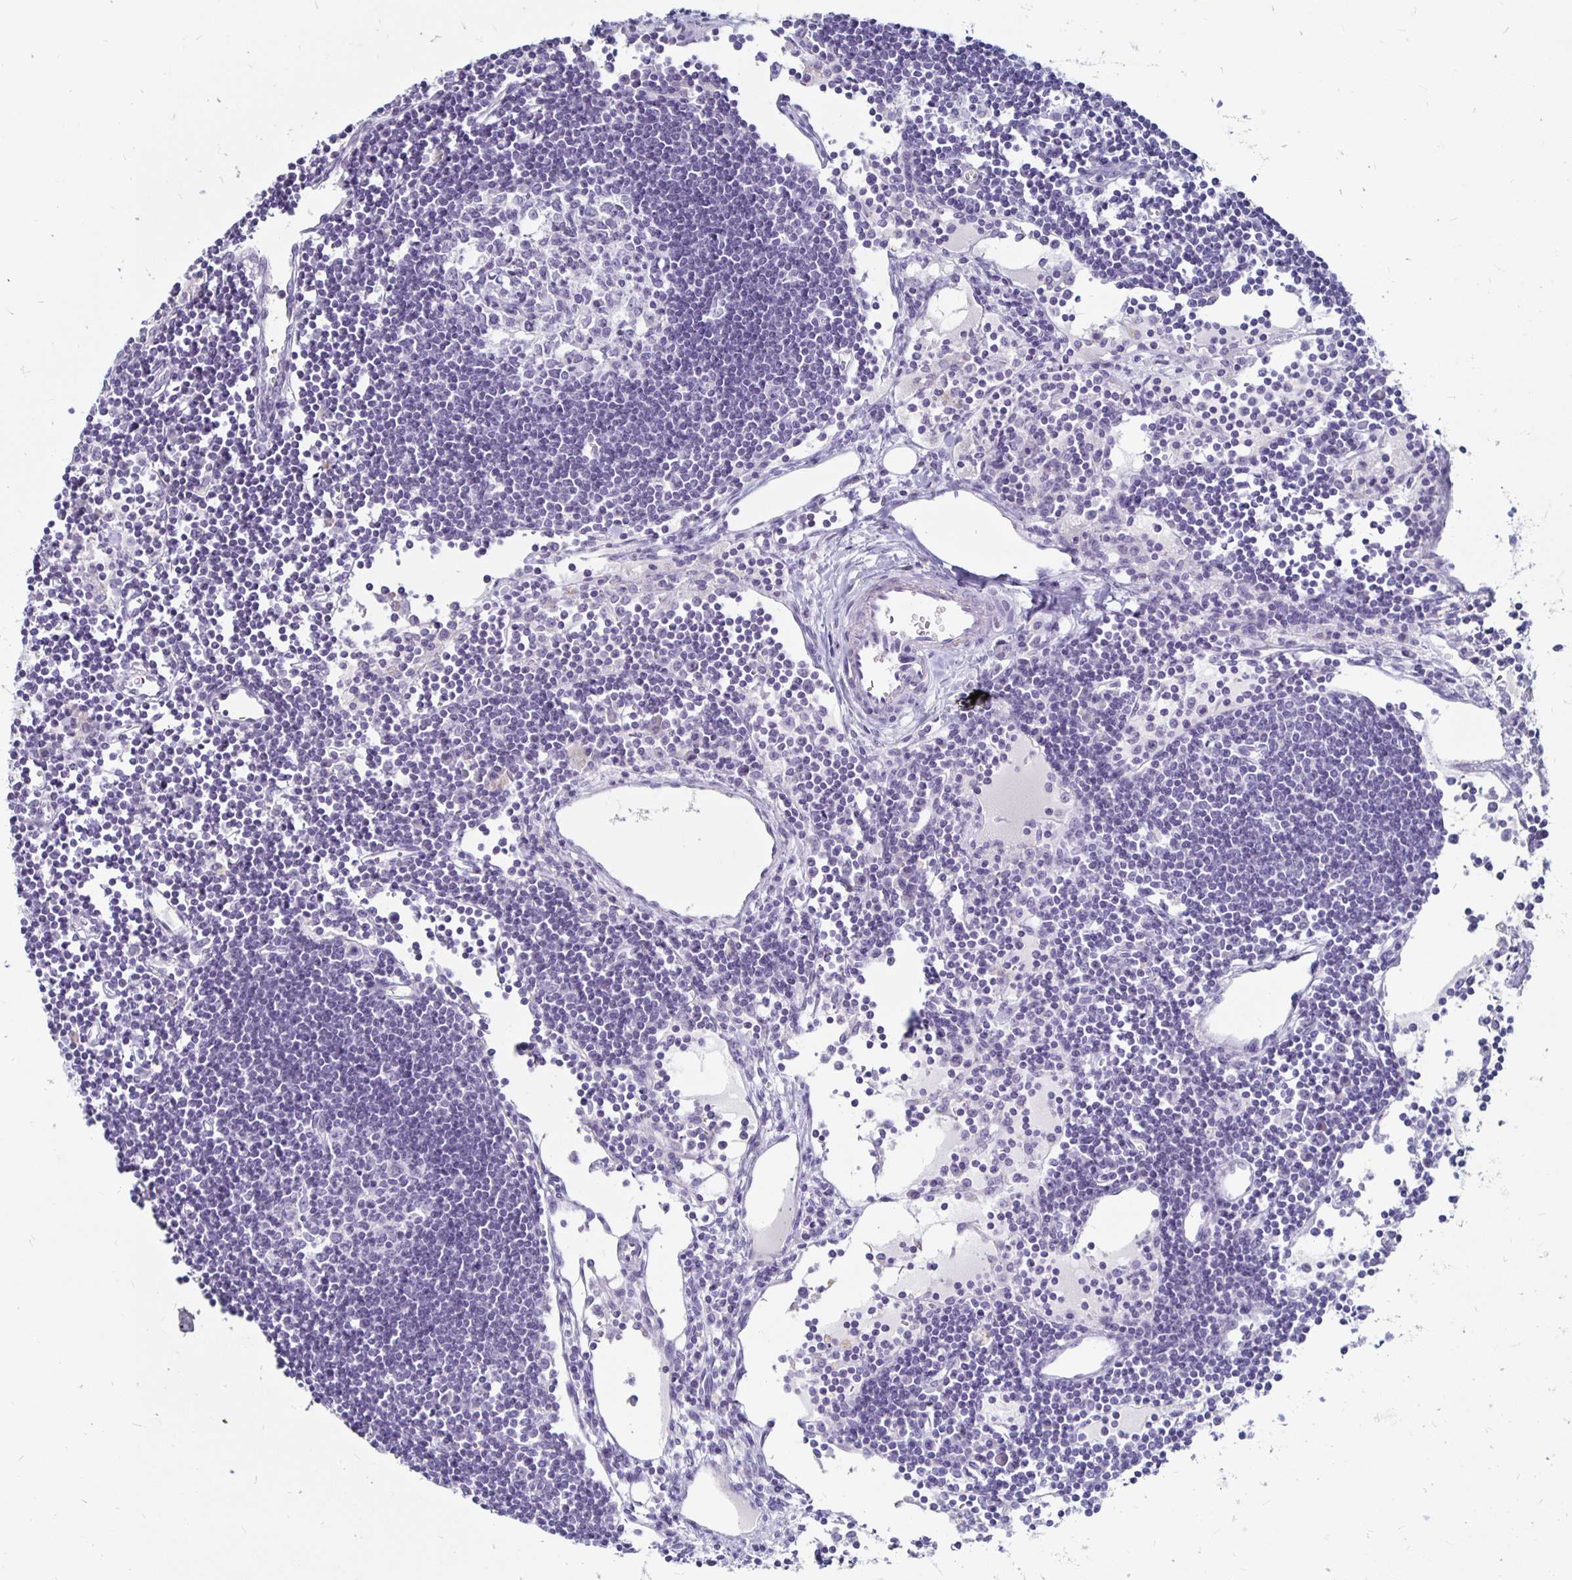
{"staining": {"intensity": "negative", "quantity": "none", "location": "none"}, "tissue": "lymph node", "cell_type": "Germinal center cells", "image_type": "normal", "snomed": [{"axis": "morphology", "description": "Normal tissue, NOS"}, {"axis": "topography", "description": "Lymph node"}], "caption": "Immunohistochemistry (IHC) of normal lymph node exhibits no positivity in germinal center cells. The staining was performed using DAB to visualize the protein expression in brown, while the nuclei were stained in blue with hematoxylin (Magnification: 20x).", "gene": "KCNQ2", "patient": {"sex": "female", "age": 65}}